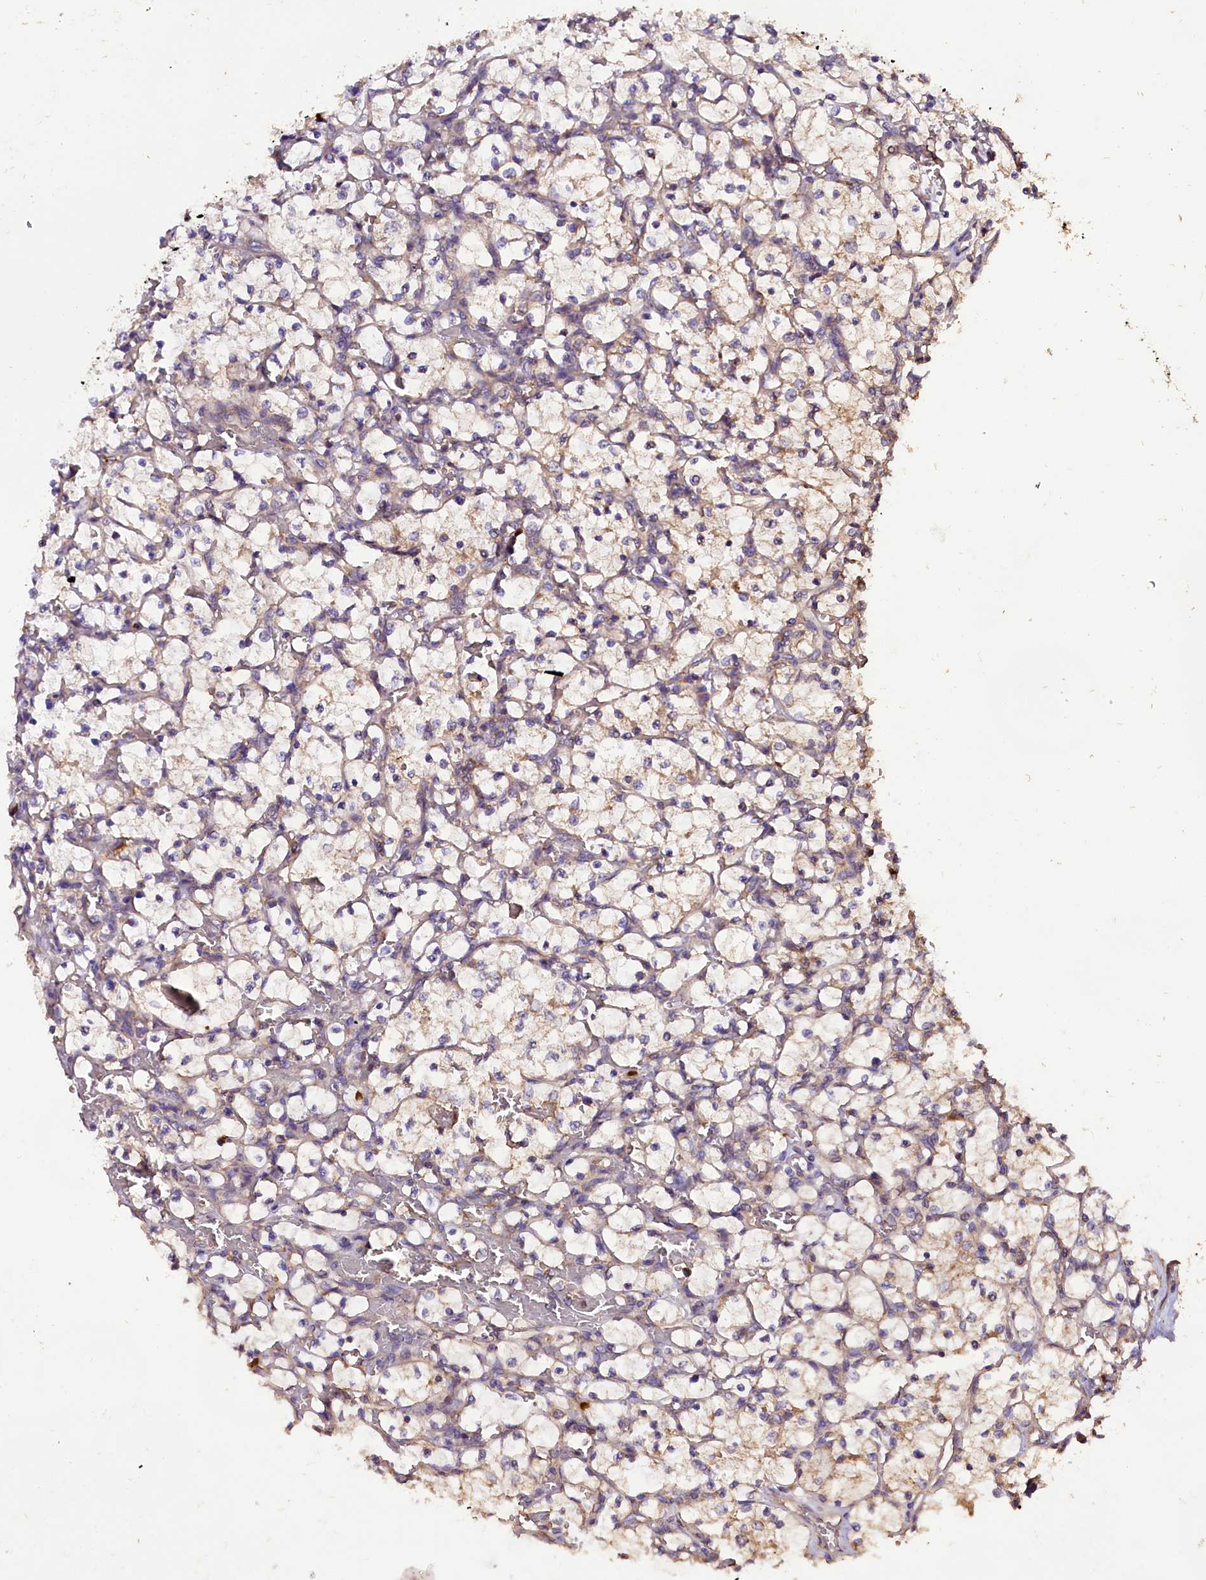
{"staining": {"intensity": "weak", "quantity": "<25%", "location": "cytoplasmic/membranous"}, "tissue": "renal cancer", "cell_type": "Tumor cells", "image_type": "cancer", "snomed": [{"axis": "morphology", "description": "Adenocarcinoma, NOS"}, {"axis": "topography", "description": "Kidney"}], "caption": "Protein analysis of renal cancer (adenocarcinoma) displays no significant expression in tumor cells.", "gene": "ENKD1", "patient": {"sex": "female", "age": 69}}